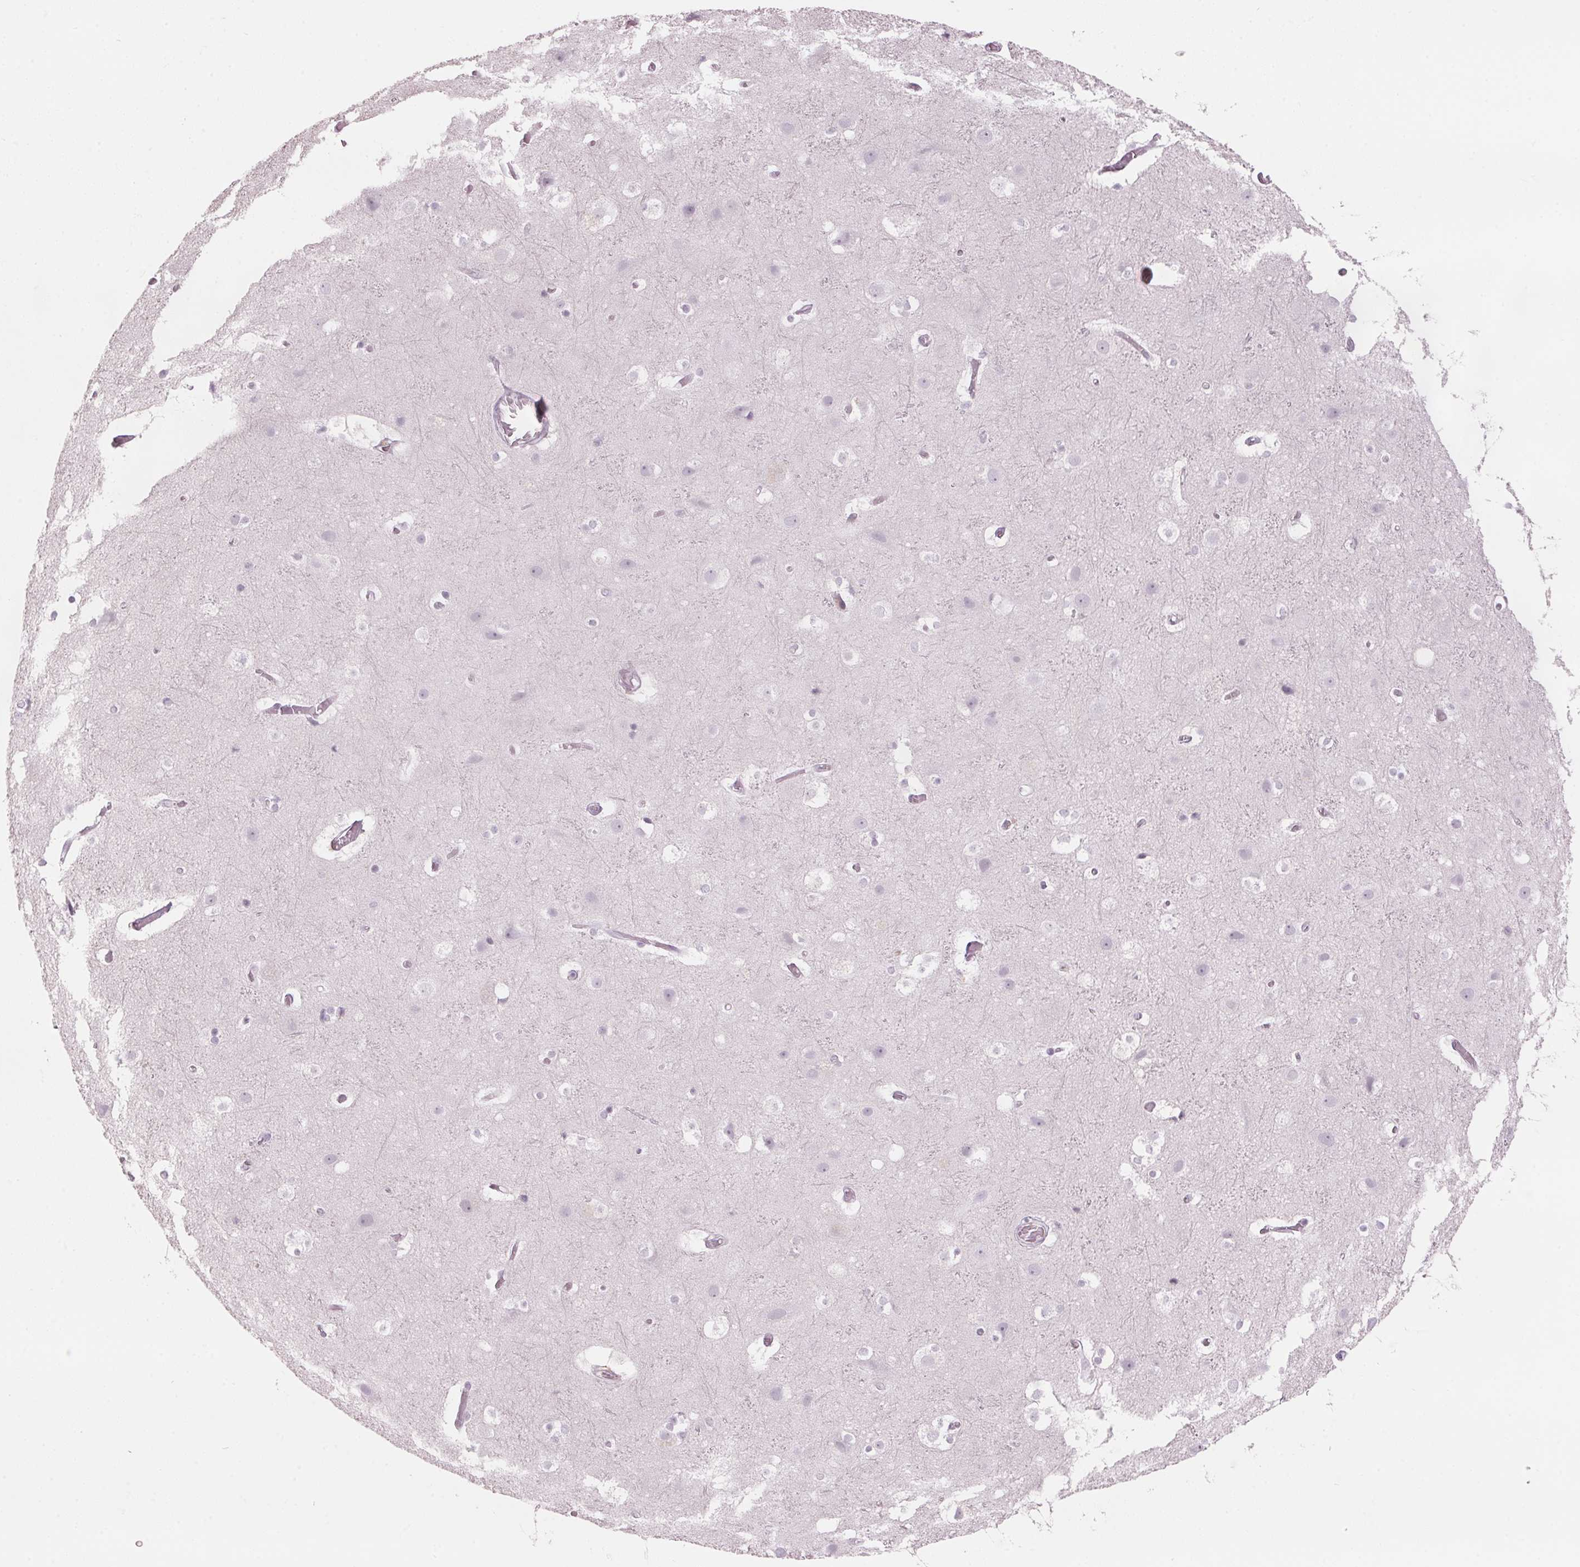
{"staining": {"intensity": "negative", "quantity": "none", "location": "none"}, "tissue": "cerebral cortex", "cell_type": "Endothelial cells", "image_type": "normal", "snomed": [{"axis": "morphology", "description": "Normal tissue, NOS"}, {"axis": "topography", "description": "Cerebral cortex"}], "caption": "This is an immunohistochemistry micrograph of unremarkable human cerebral cortex. There is no positivity in endothelial cells.", "gene": "SCTR", "patient": {"sex": "female", "age": 52}}